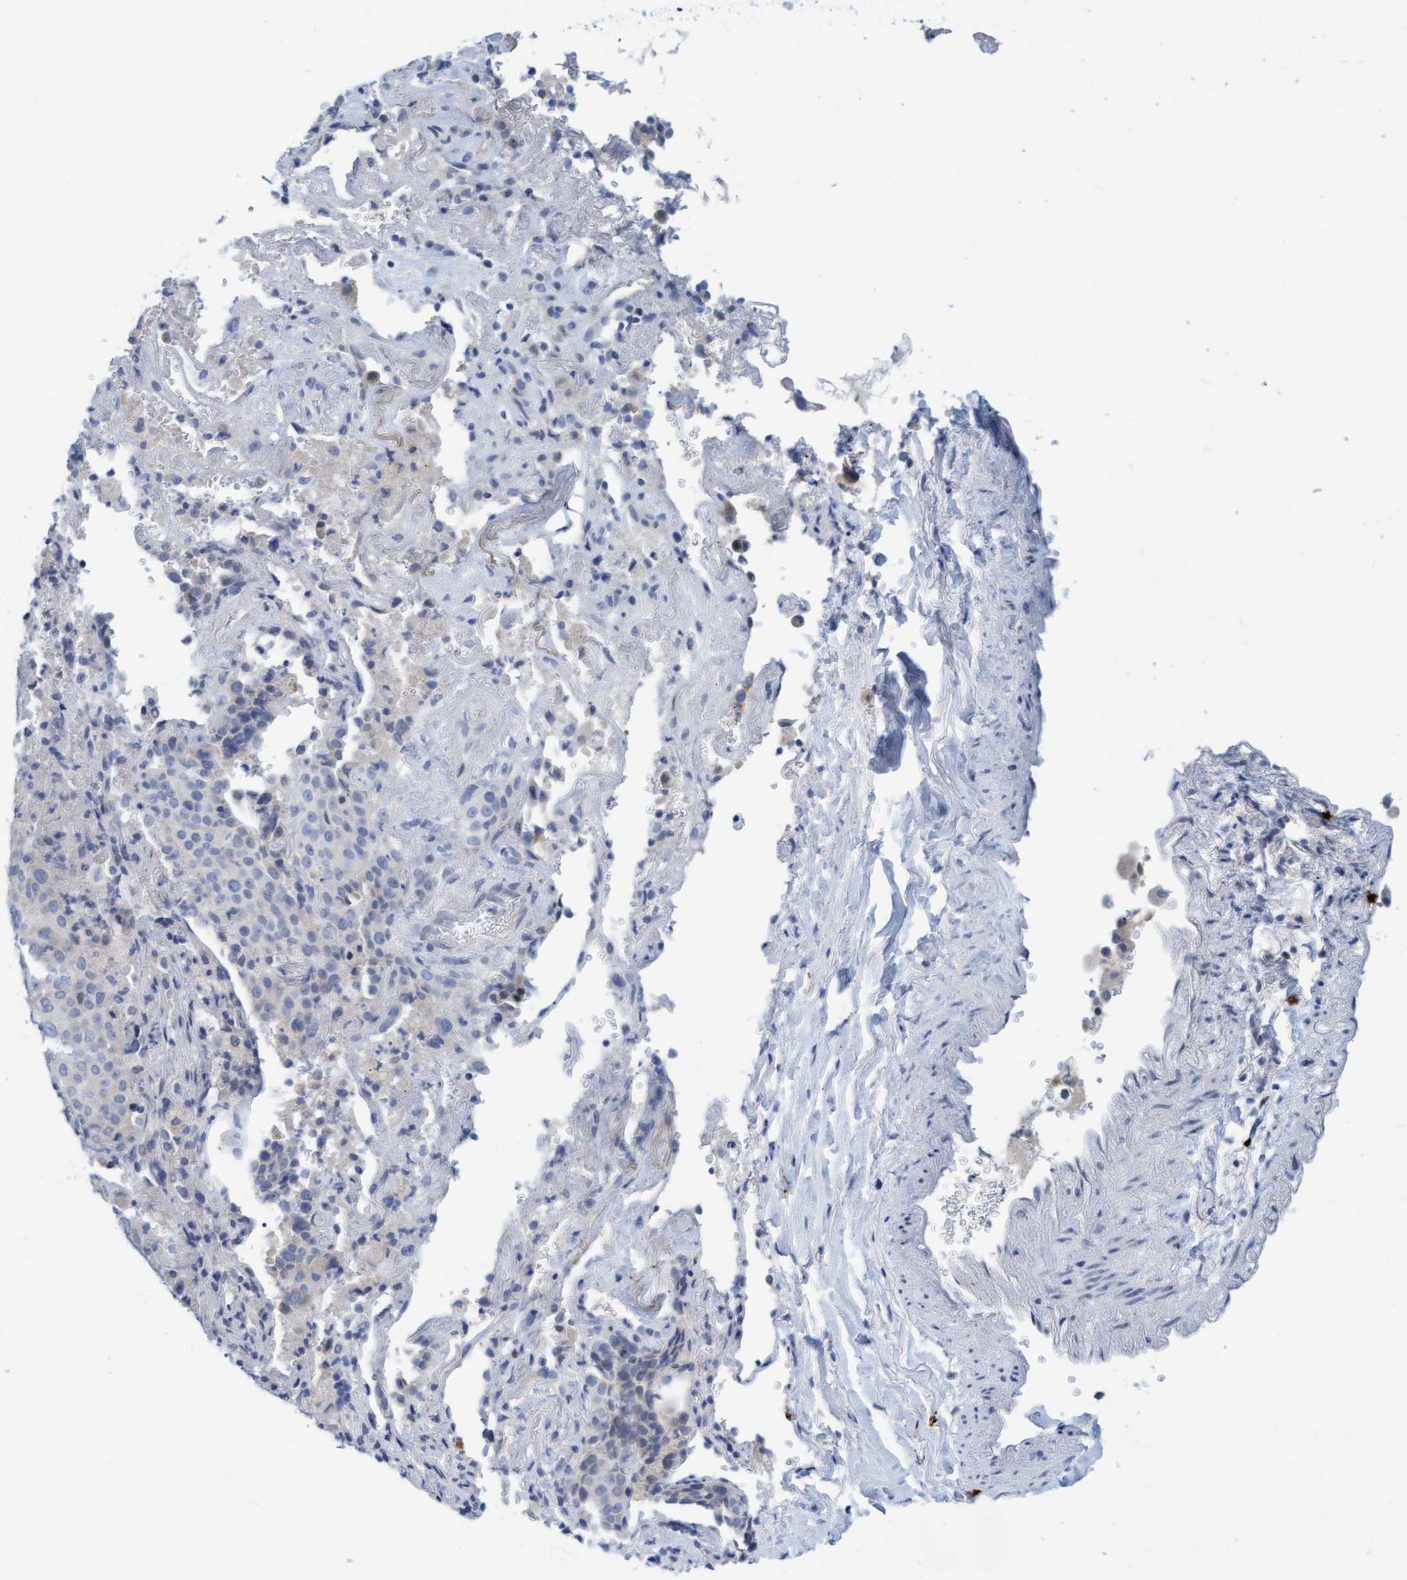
{"staining": {"intensity": "negative", "quantity": "none", "location": "none"}, "tissue": "lung cancer", "cell_type": "Tumor cells", "image_type": "cancer", "snomed": [{"axis": "morphology", "description": "Squamous cell carcinoma, NOS"}, {"axis": "topography", "description": "Lung"}], "caption": "High magnification brightfield microscopy of lung squamous cell carcinoma stained with DAB (3,3'-diaminobenzidine) (brown) and counterstained with hematoxylin (blue): tumor cells show no significant staining. Brightfield microscopy of immunohistochemistry stained with DAB (3,3'-diaminobenzidine) (brown) and hematoxylin (blue), captured at high magnification.", "gene": "CPA3", "patient": {"sex": "male", "age": 54}}